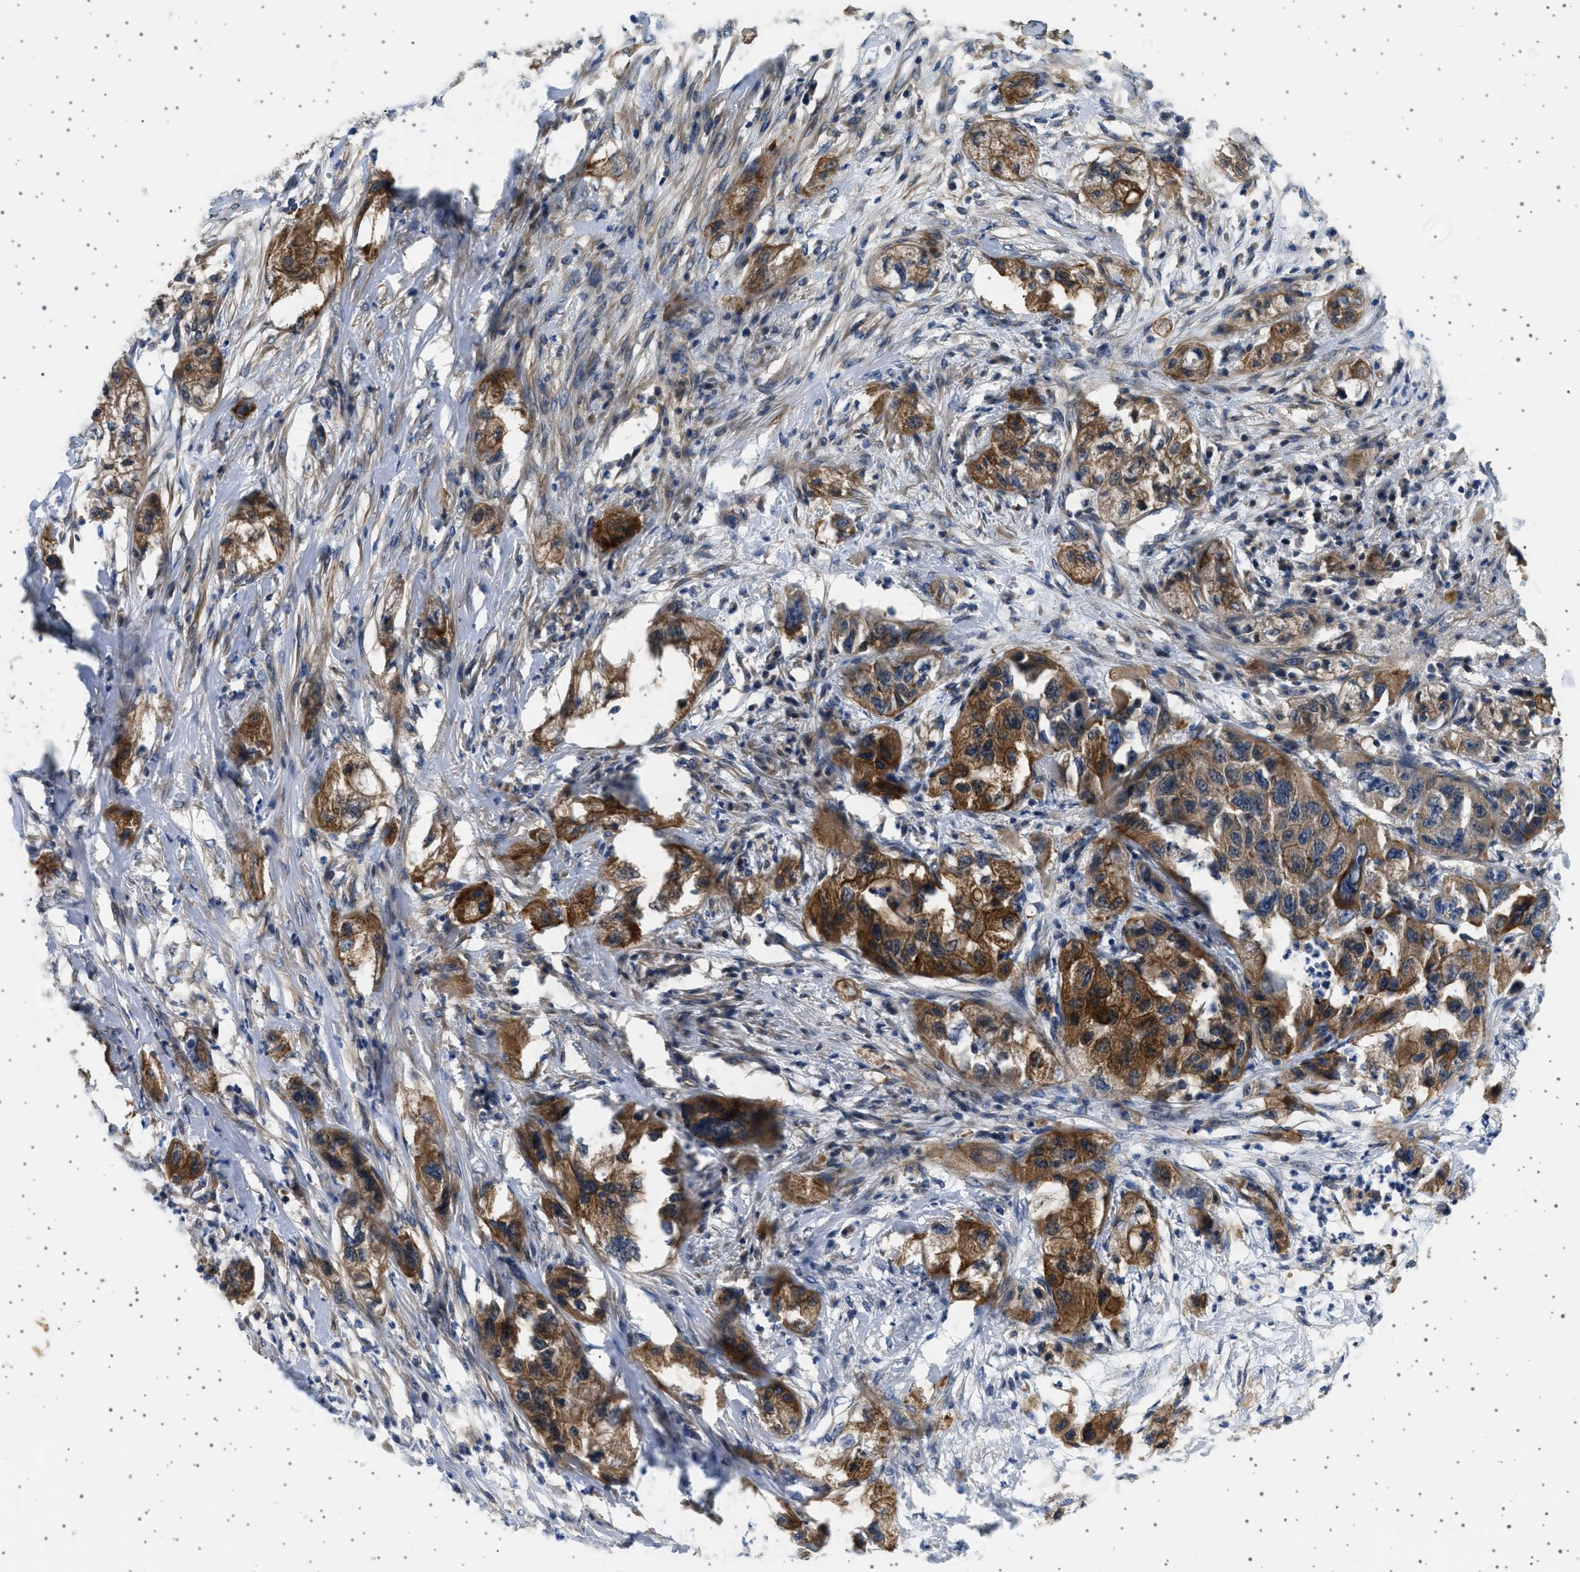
{"staining": {"intensity": "strong", "quantity": ">75%", "location": "cytoplasmic/membranous"}, "tissue": "pancreatic cancer", "cell_type": "Tumor cells", "image_type": "cancer", "snomed": [{"axis": "morphology", "description": "Adenocarcinoma, NOS"}, {"axis": "topography", "description": "Pancreas"}], "caption": "Pancreatic cancer (adenocarcinoma) stained for a protein (brown) shows strong cytoplasmic/membranous positive expression in approximately >75% of tumor cells.", "gene": "PLPP6", "patient": {"sex": "female", "age": 78}}